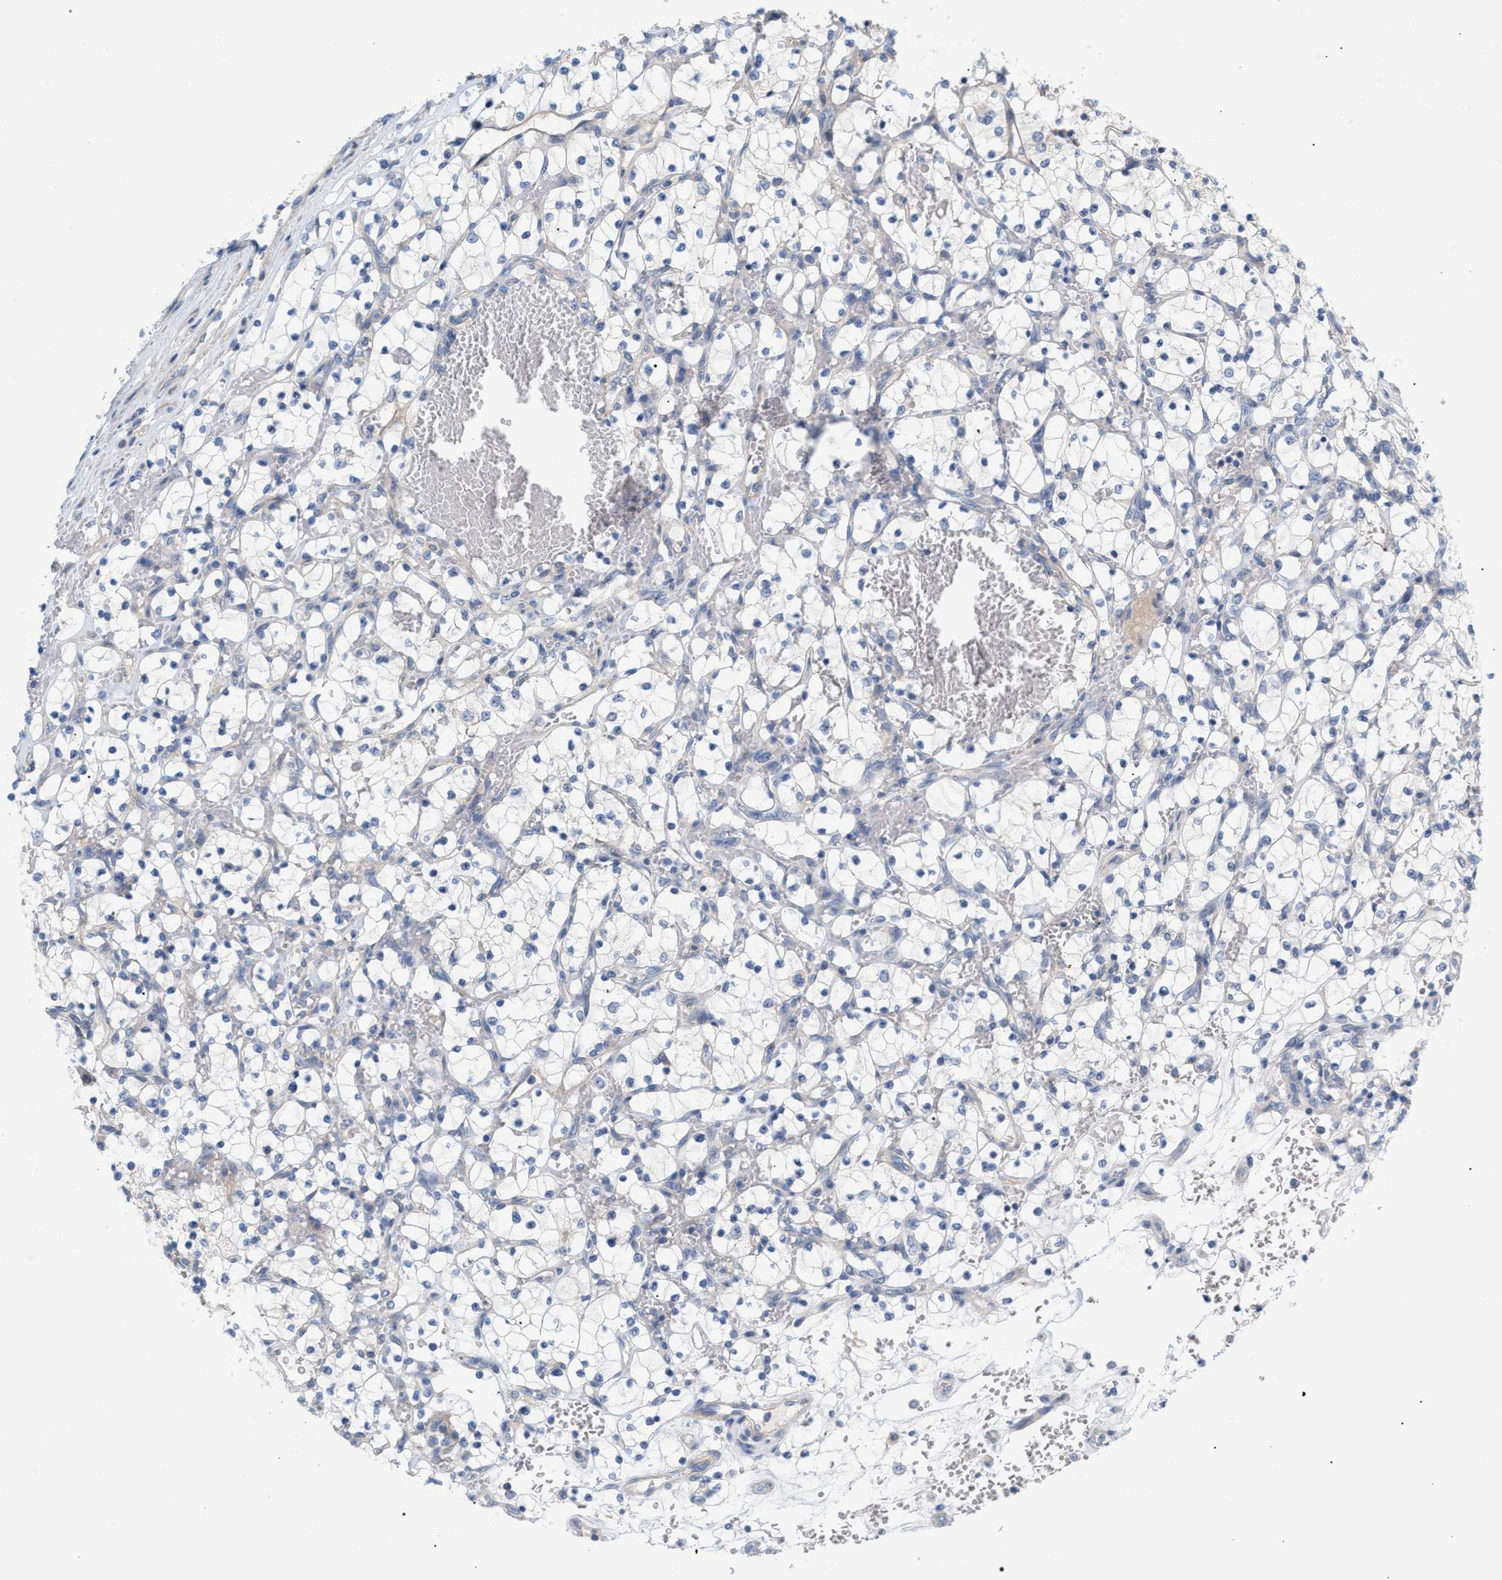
{"staining": {"intensity": "negative", "quantity": "none", "location": "none"}, "tissue": "renal cancer", "cell_type": "Tumor cells", "image_type": "cancer", "snomed": [{"axis": "morphology", "description": "Adenocarcinoma, NOS"}, {"axis": "topography", "description": "Kidney"}], "caption": "High power microscopy micrograph of an immunohistochemistry (IHC) micrograph of adenocarcinoma (renal), revealing no significant positivity in tumor cells.", "gene": "LRCH1", "patient": {"sex": "female", "age": 69}}